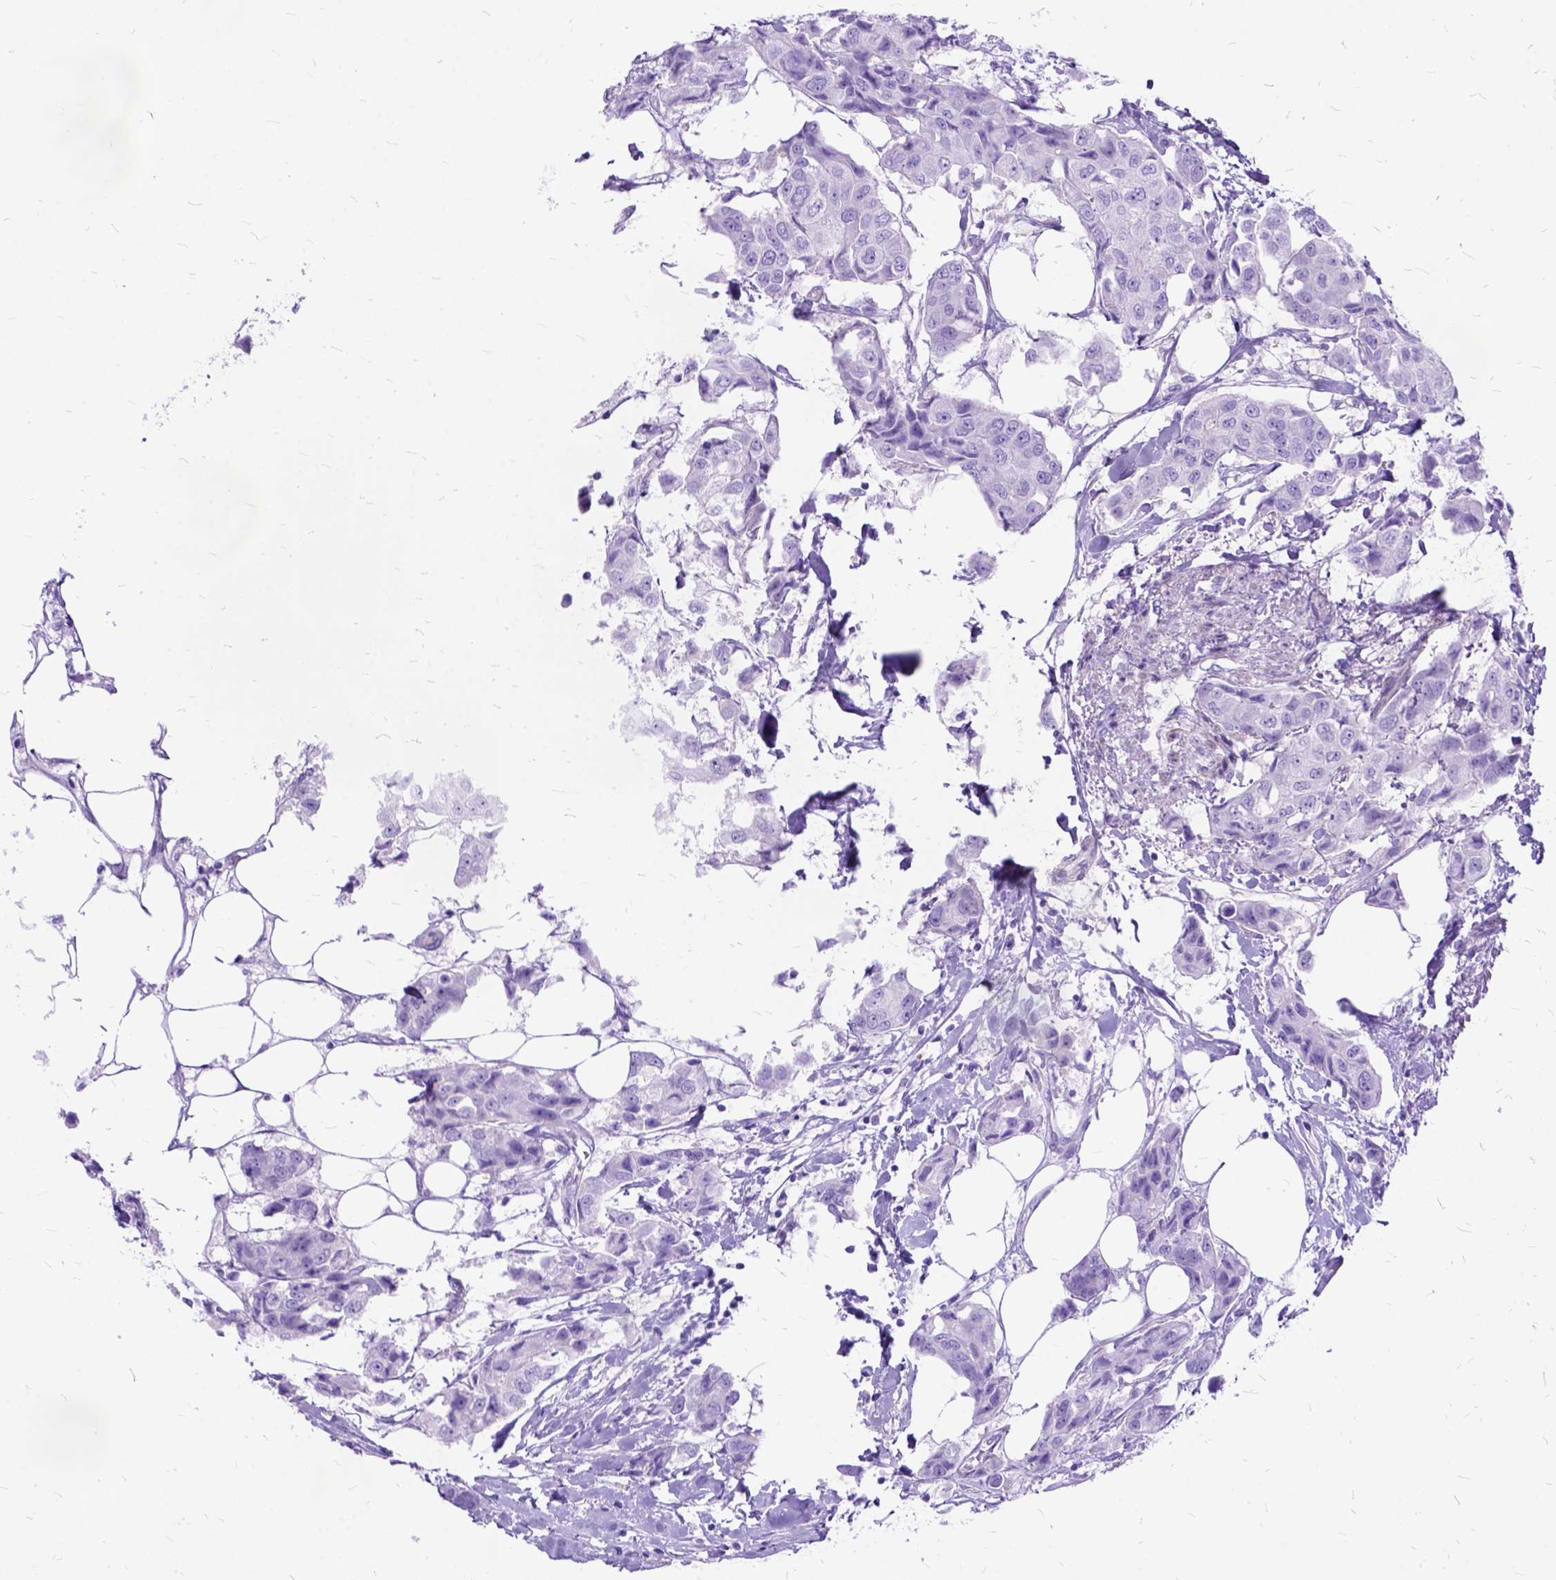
{"staining": {"intensity": "negative", "quantity": "none", "location": "none"}, "tissue": "breast cancer", "cell_type": "Tumor cells", "image_type": "cancer", "snomed": [{"axis": "morphology", "description": "Duct carcinoma"}, {"axis": "topography", "description": "Breast"}, {"axis": "topography", "description": "Lymph node"}], "caption": "IHC photomicrograph of invasive ductal carcinoma (breast) stained for a protein (brown), which exhibits no expression in tumor cells.", "gene": "ARL9", "patient": {"sex": "female", "age": 80}}